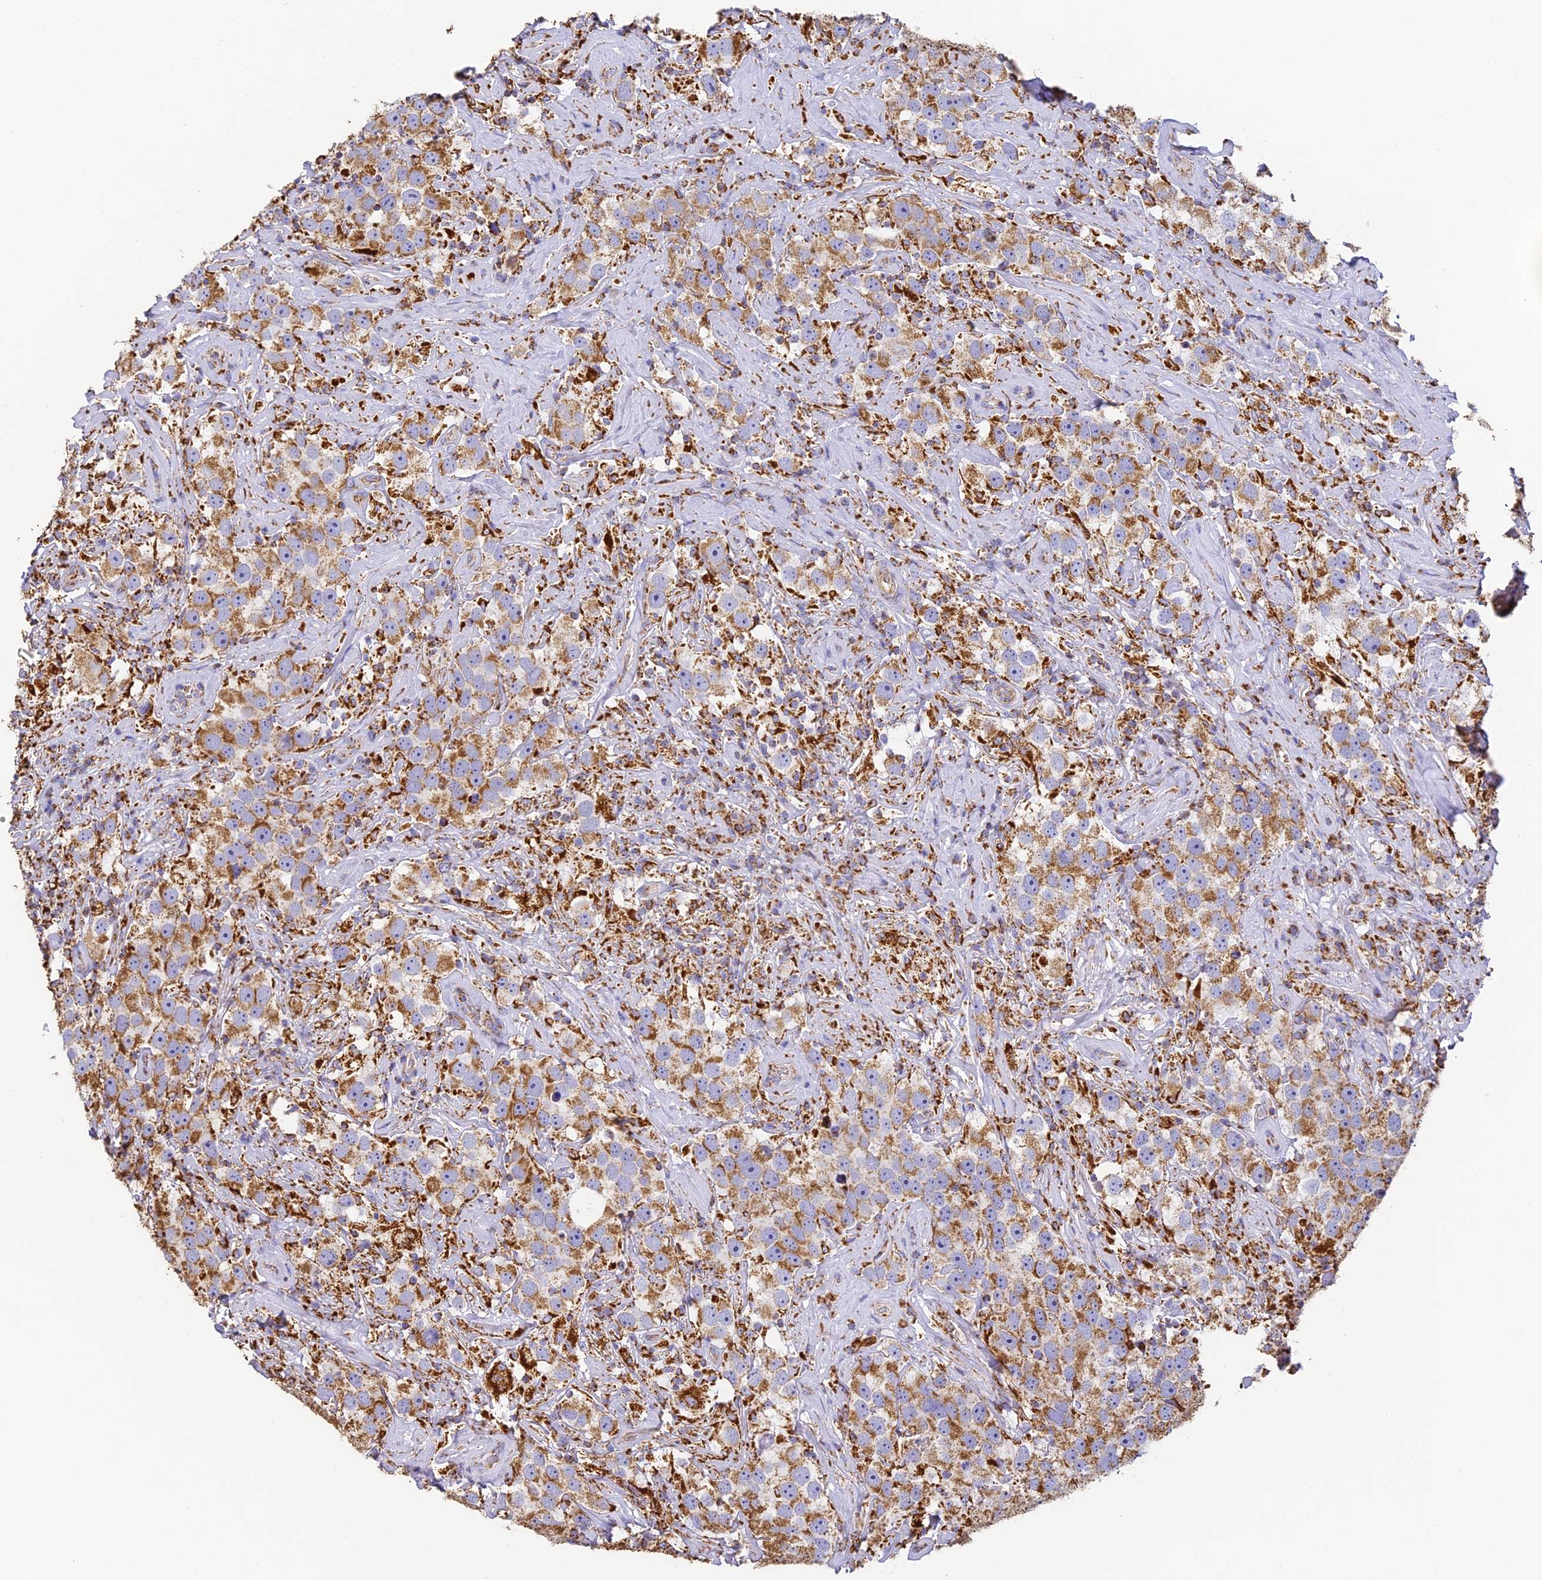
{"staining": {"intensity": "moderate", "quantity": ">75%", "location": "cytoplasmic/membranous"}, "tissue": "testis cancer", "cell_type": "Tumor cells", "image_type": "cancer", "snomed": [{"axis": "morphology", "description": "Seminoma, NOS"}, {"axis": "topography", "description": "Testis"}], "caption": "This photomicrograph reveals immunohistochemistry (IHC) staining of human seminoma (testis), with medium moderate cytoplasmic/membranous expression in about >75% of tumor cells.", "gene": "COX6C", "patient": {"sex": "male", "age": 49}}